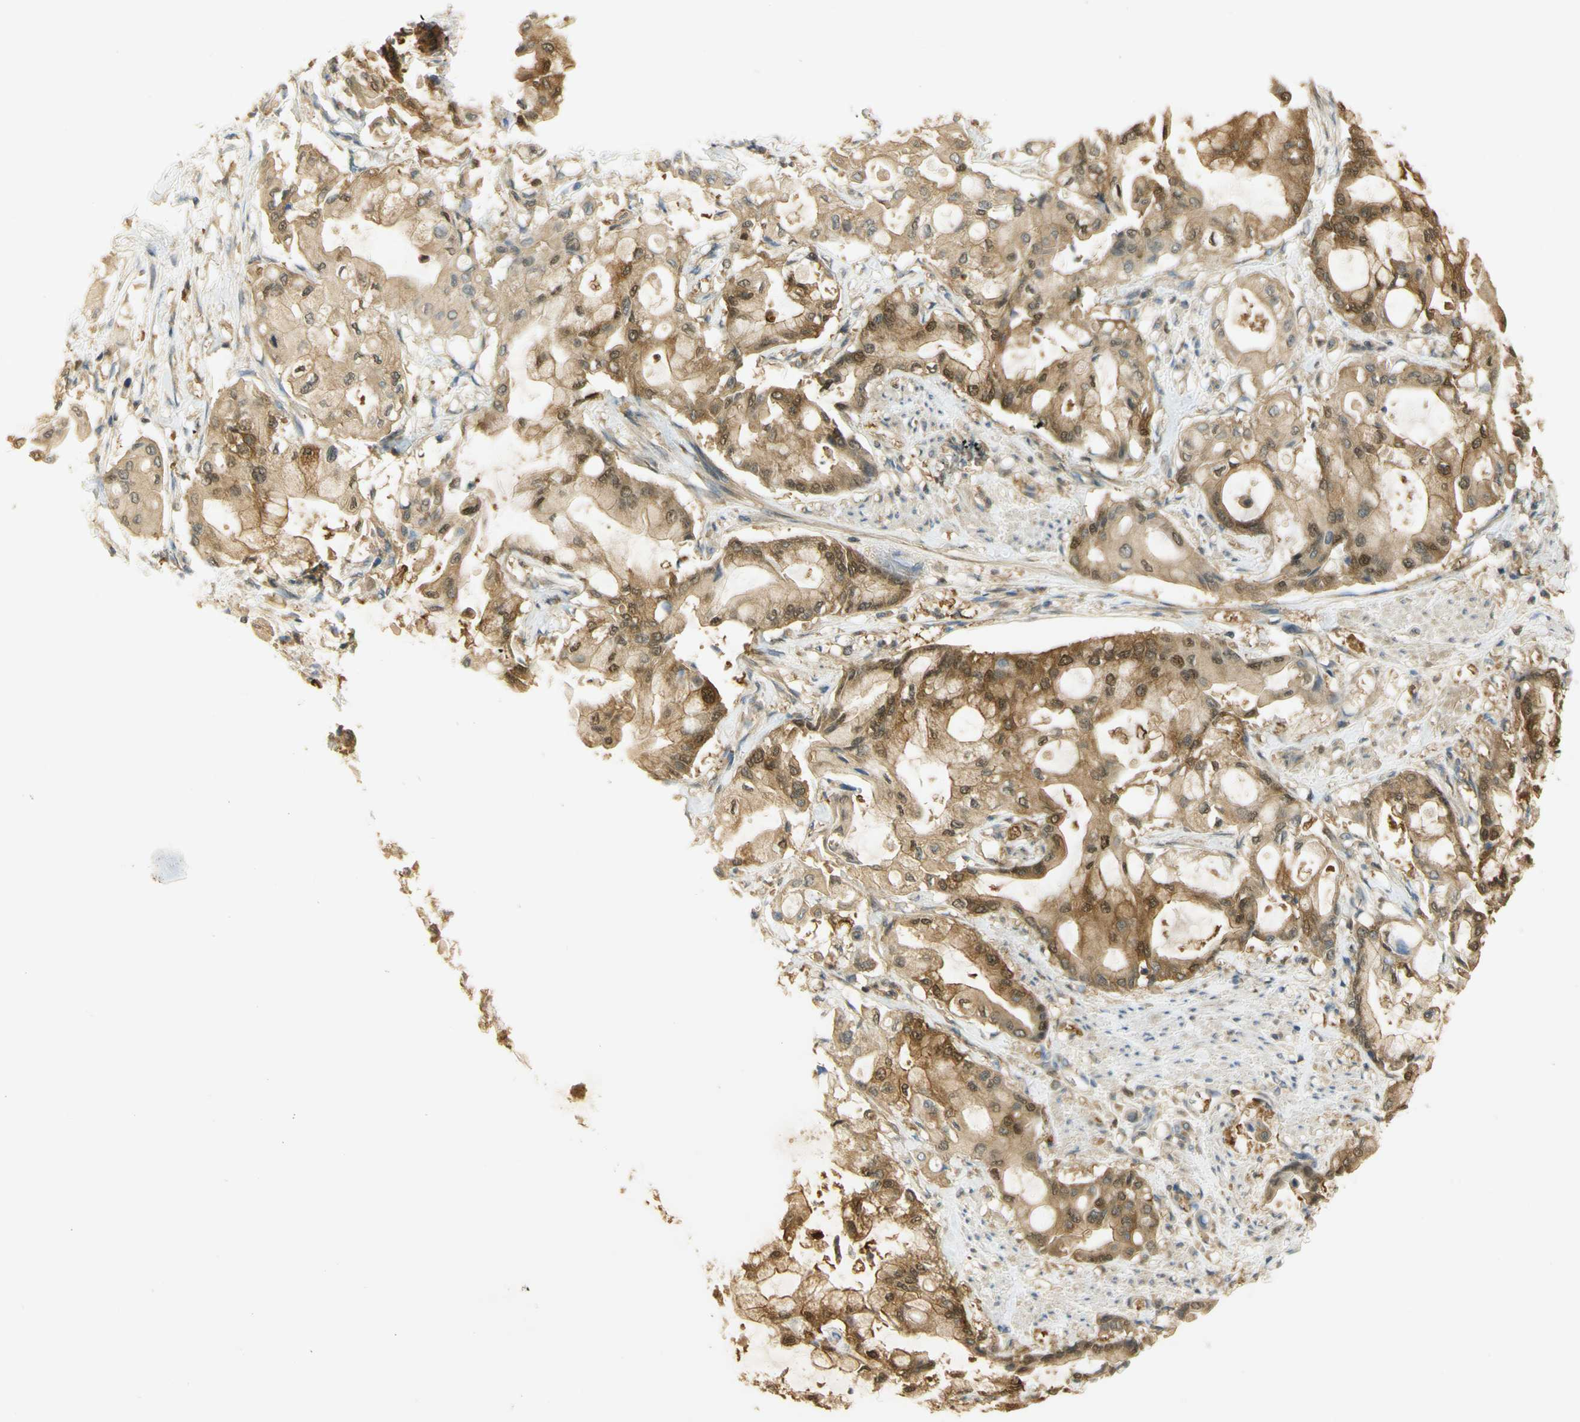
{"staining": {"intensity": "moderate", "quantity": ">75%", "location": "cytoplasmic/membranous,nuclear"}, "tissue": "pancreatic cancer", "cell_type": "Tumor cells", "image_type": "cancer", "snomed": [{"axis": "morphology", "description": "Adenocarcinoma, NOS"}, {"axis": "morphology", "description": "Adenocarcinoma, metastatic, NOS"}, {"axis": "topography", "description": "Lymph node"}, {"axis": "topography", "description": "Pancreas"}, {"axis": "topography", "description": "Duodenum"}], "caption": "Protein analysis of pancreatic adenocarcinoma tissue exhibits moderate cytoplasmic/membranous and nuclear positivity in approximately >75% of tumor cells.", "gene": "PAK1", "patient": {"sex": "female", "age": 64}}